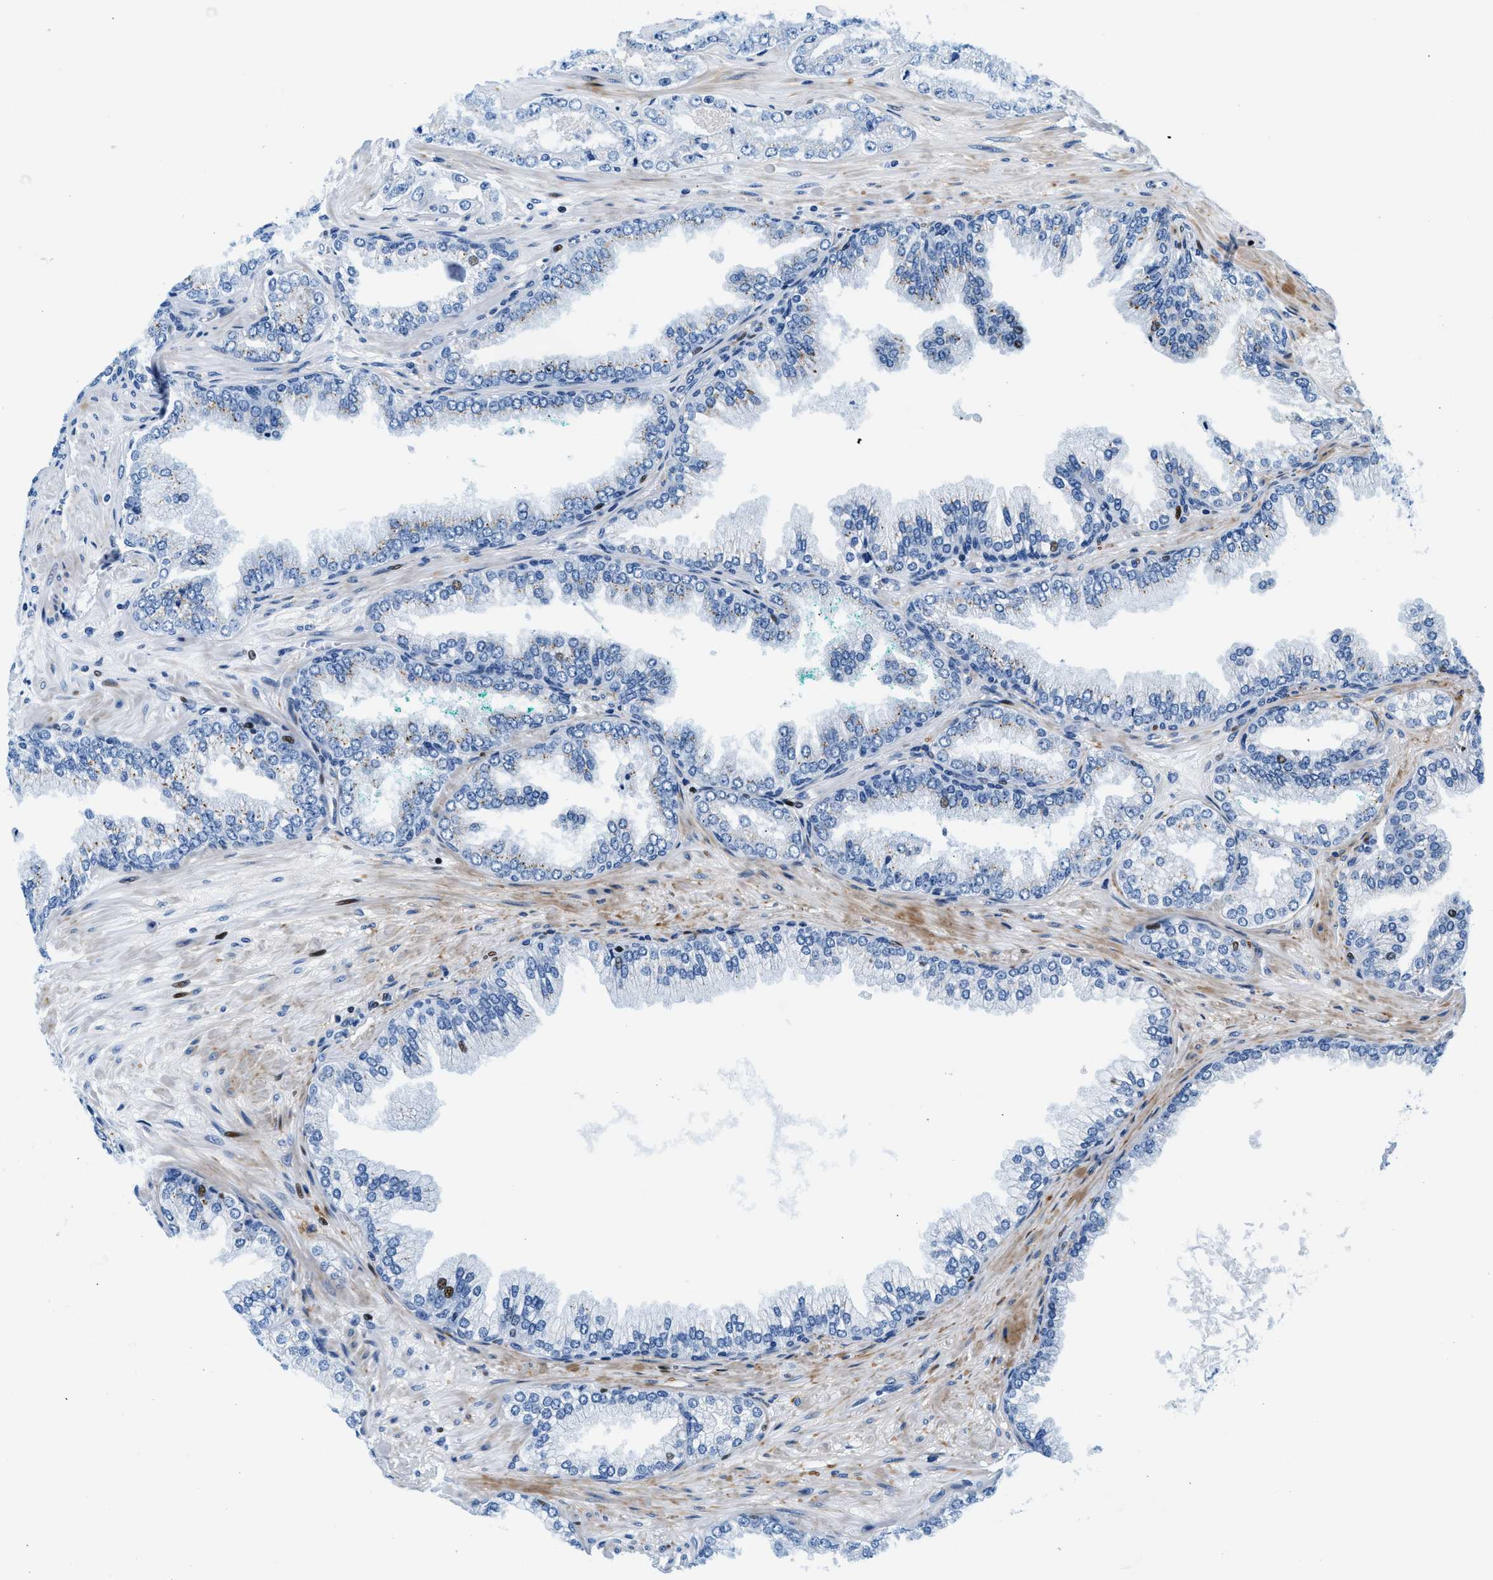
{"staining": {"intensity": "negative", "quantity": "none", "location": "none"}, "tissue": "prostate cancer", "cell_type": "Tumor cells", "image_type": "cancer", "snomed": [{"axis": "morphology", "description": "Adenocarcinoma, High grade"}, {"axis": "topography", "description": "Prostate"}], "caption": "Prostate cancer was stained to show a protein in brown. There is no significant positivity in tumor cells.", "gene": "VPS53", "patient": {"sex": "male", "age": 71}}